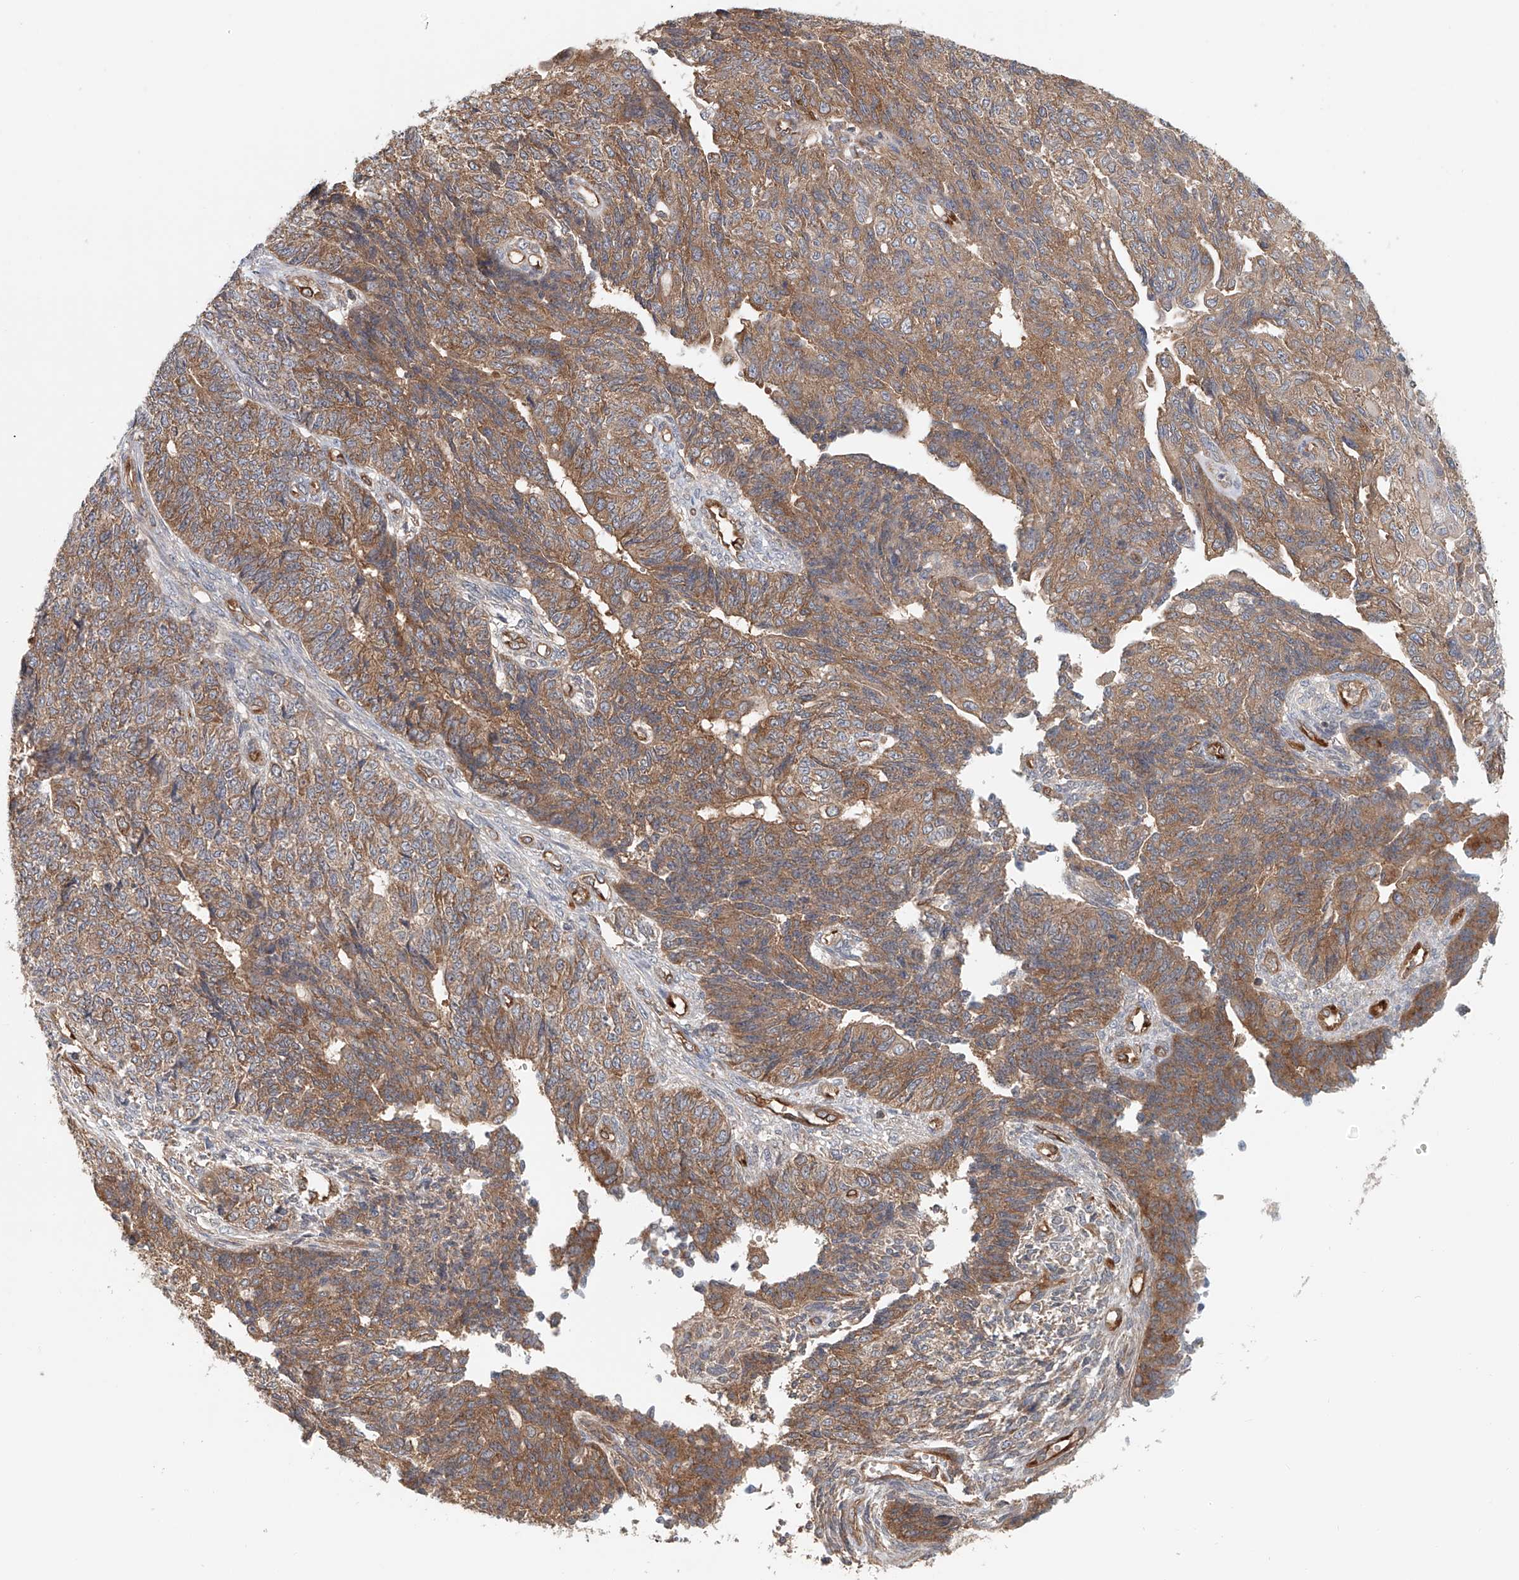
{"staining": {"intensity": "moderate", "quantity": ">75%", "location": "cytoplasmic/membranous"}, "tissue": "endometrial cancer", "cell_type": "Tumor cells", "image_type": "cancer", "snomed": [{"axis": "morphology", "description": "Adenocarcinoma, NOS"}, {"axis": "topography", "description": "Endometrium"}], "caption": "The histopathology image demonstrates immunohistochemical staining of adenocarcinoma (endometrial). There is moderate cytoplasmic/membranous positivity is identified in about >75% of tumor cells.", "gene": "FRYL", "patient": {"sex": "female", "age": 32}}